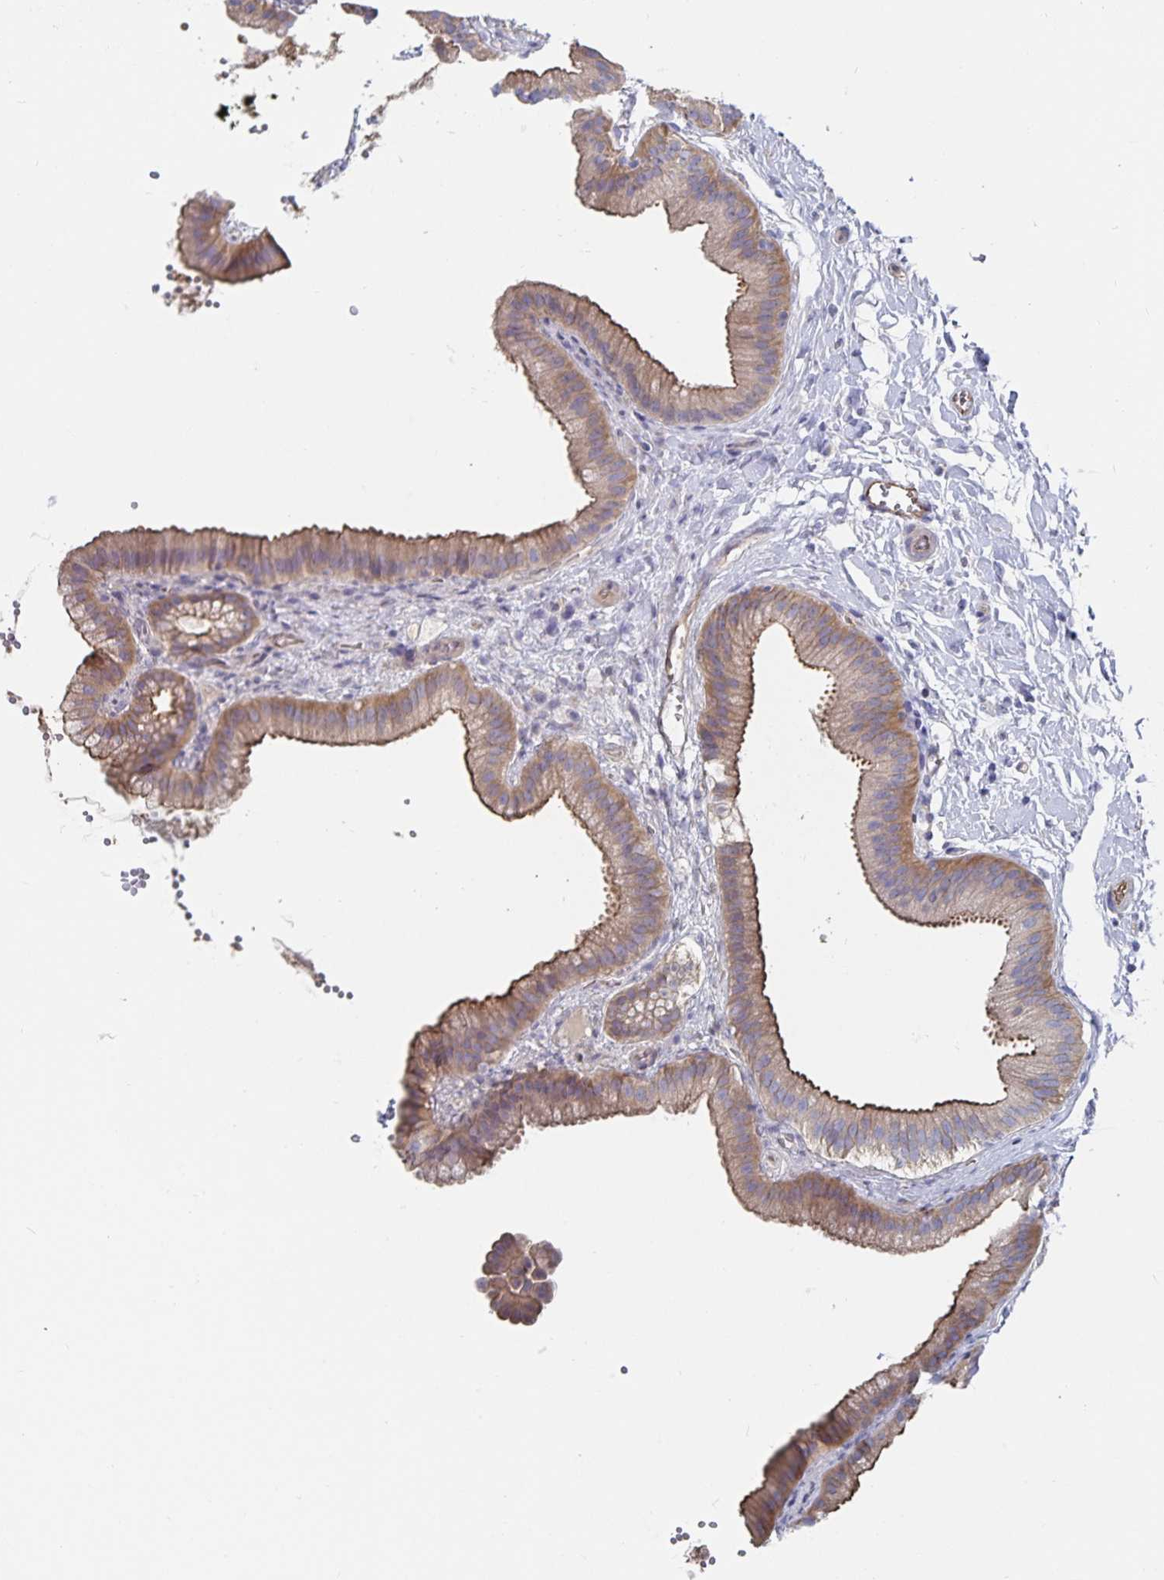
{"staining": {"intensity": "weak", "quantity": "25%-75%", "location": "cytoplasmic/membranous"}, "tissue": "gallbladder", "cell_type": "Glandular cells", "image_type": "normal", "snomed": [{"axis": "morphology", "description": "Normal tissue, NOS"}, {"axis": "topography", "description": "Gallbladder"}], "caption": "Brown immunohistochemical staining in benign gallbladder displays weak cytoplasmic/membranous expression in approximately 25%-75% of glandular cells.", "gene": "SSTR1", "patient": {"sex": "female", "age": 63}}